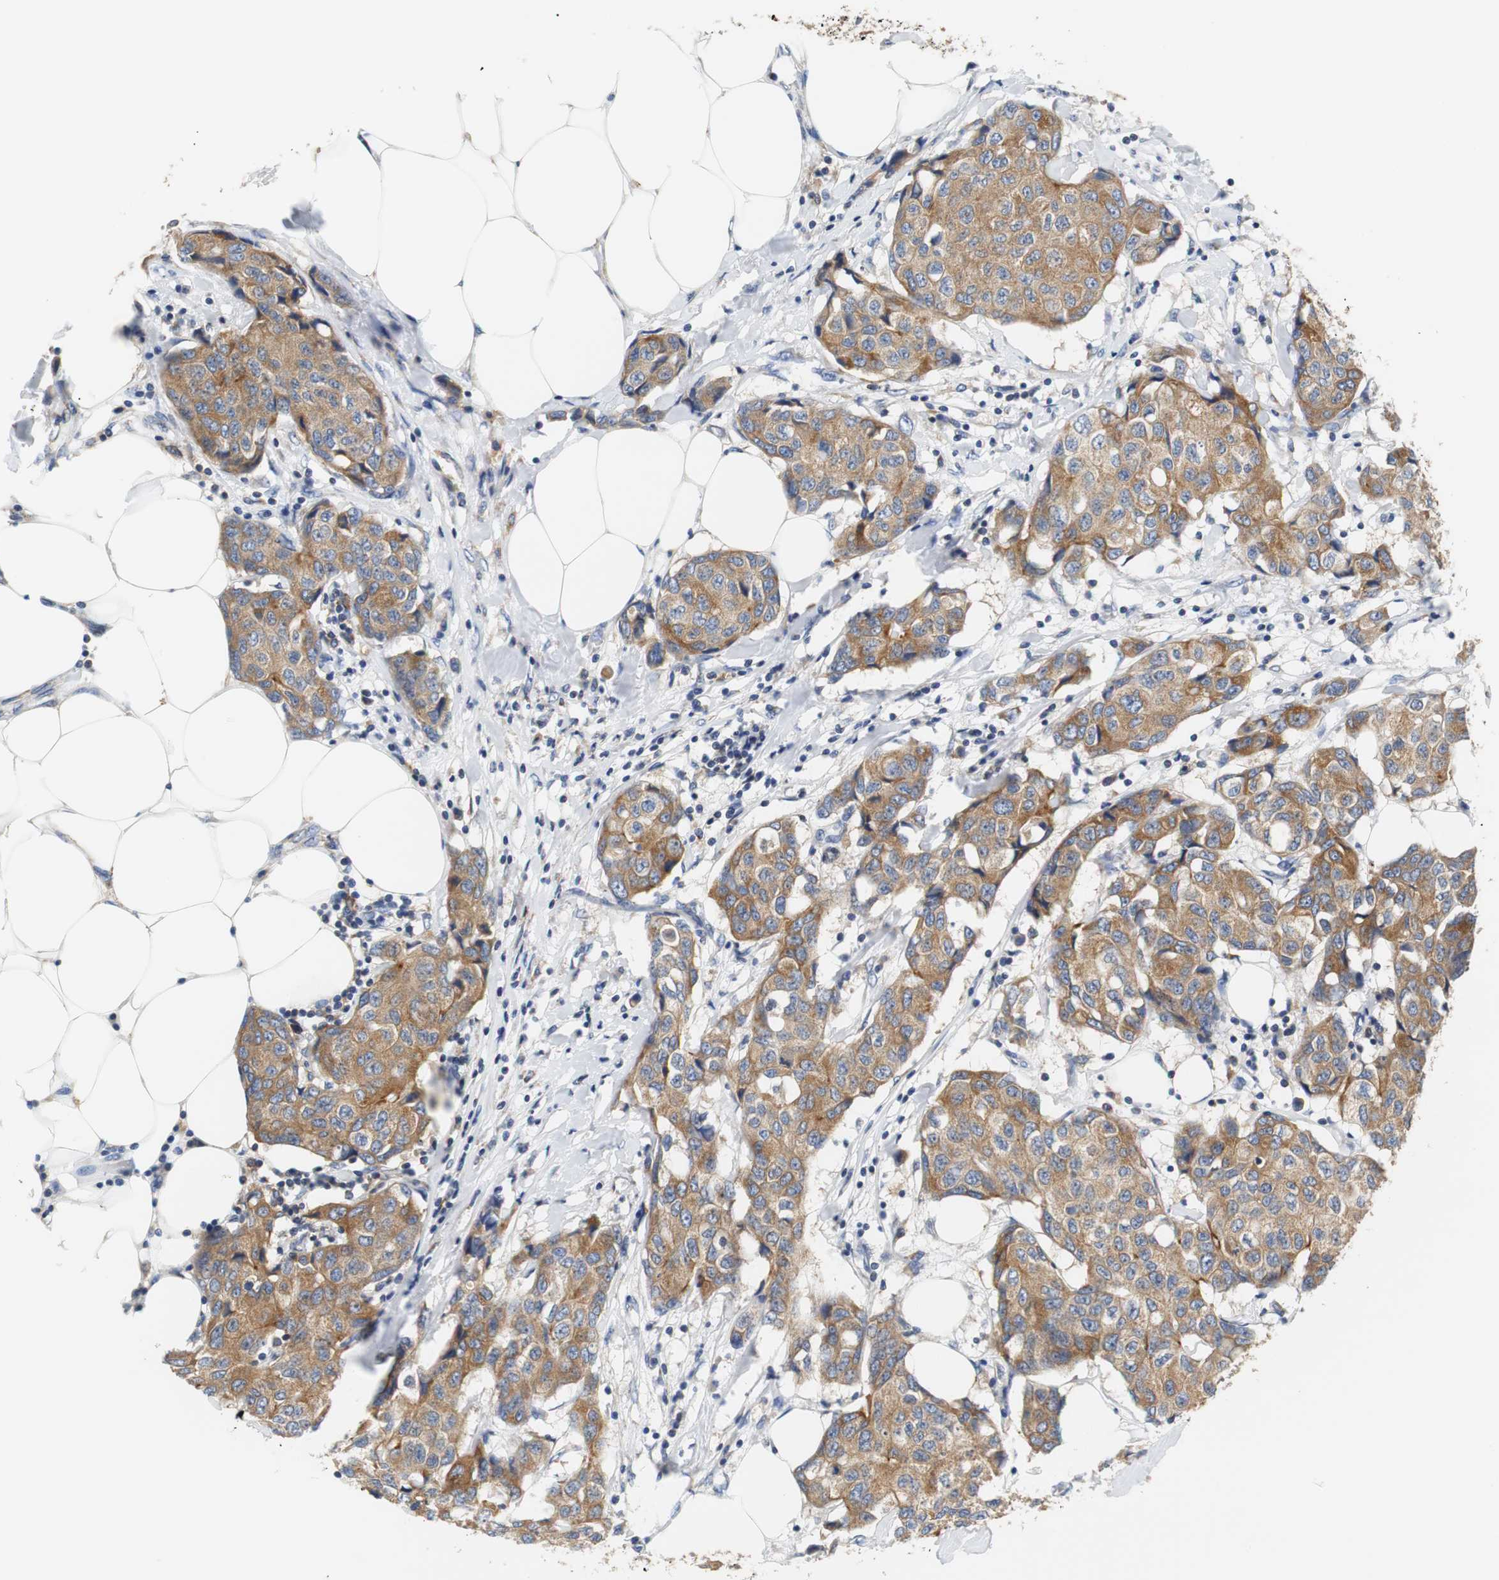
{"staining": {"intensity": "moderate", "quantity": ">75%", "location": "cytoplasmic/membranous"}, "tissue": "breast cancer", "cell_type": "Tumor cells", "image_type": "cancer", "snomed": [{"axis": "morphology", "description": "Duct carcinoma"}, {"axis": "topography", "description": "Breast"}], "caption": "The image displays staining of breast infiltrating ductal carcinoma, revealing moderate cytoplasmic/membranous protein staining (brown color) within tumor cells. (Brightfield microscopy of DAB IHC at high magnification).", "gene": "VAMP8", "patient": {"sex": "female", "age": 80}}